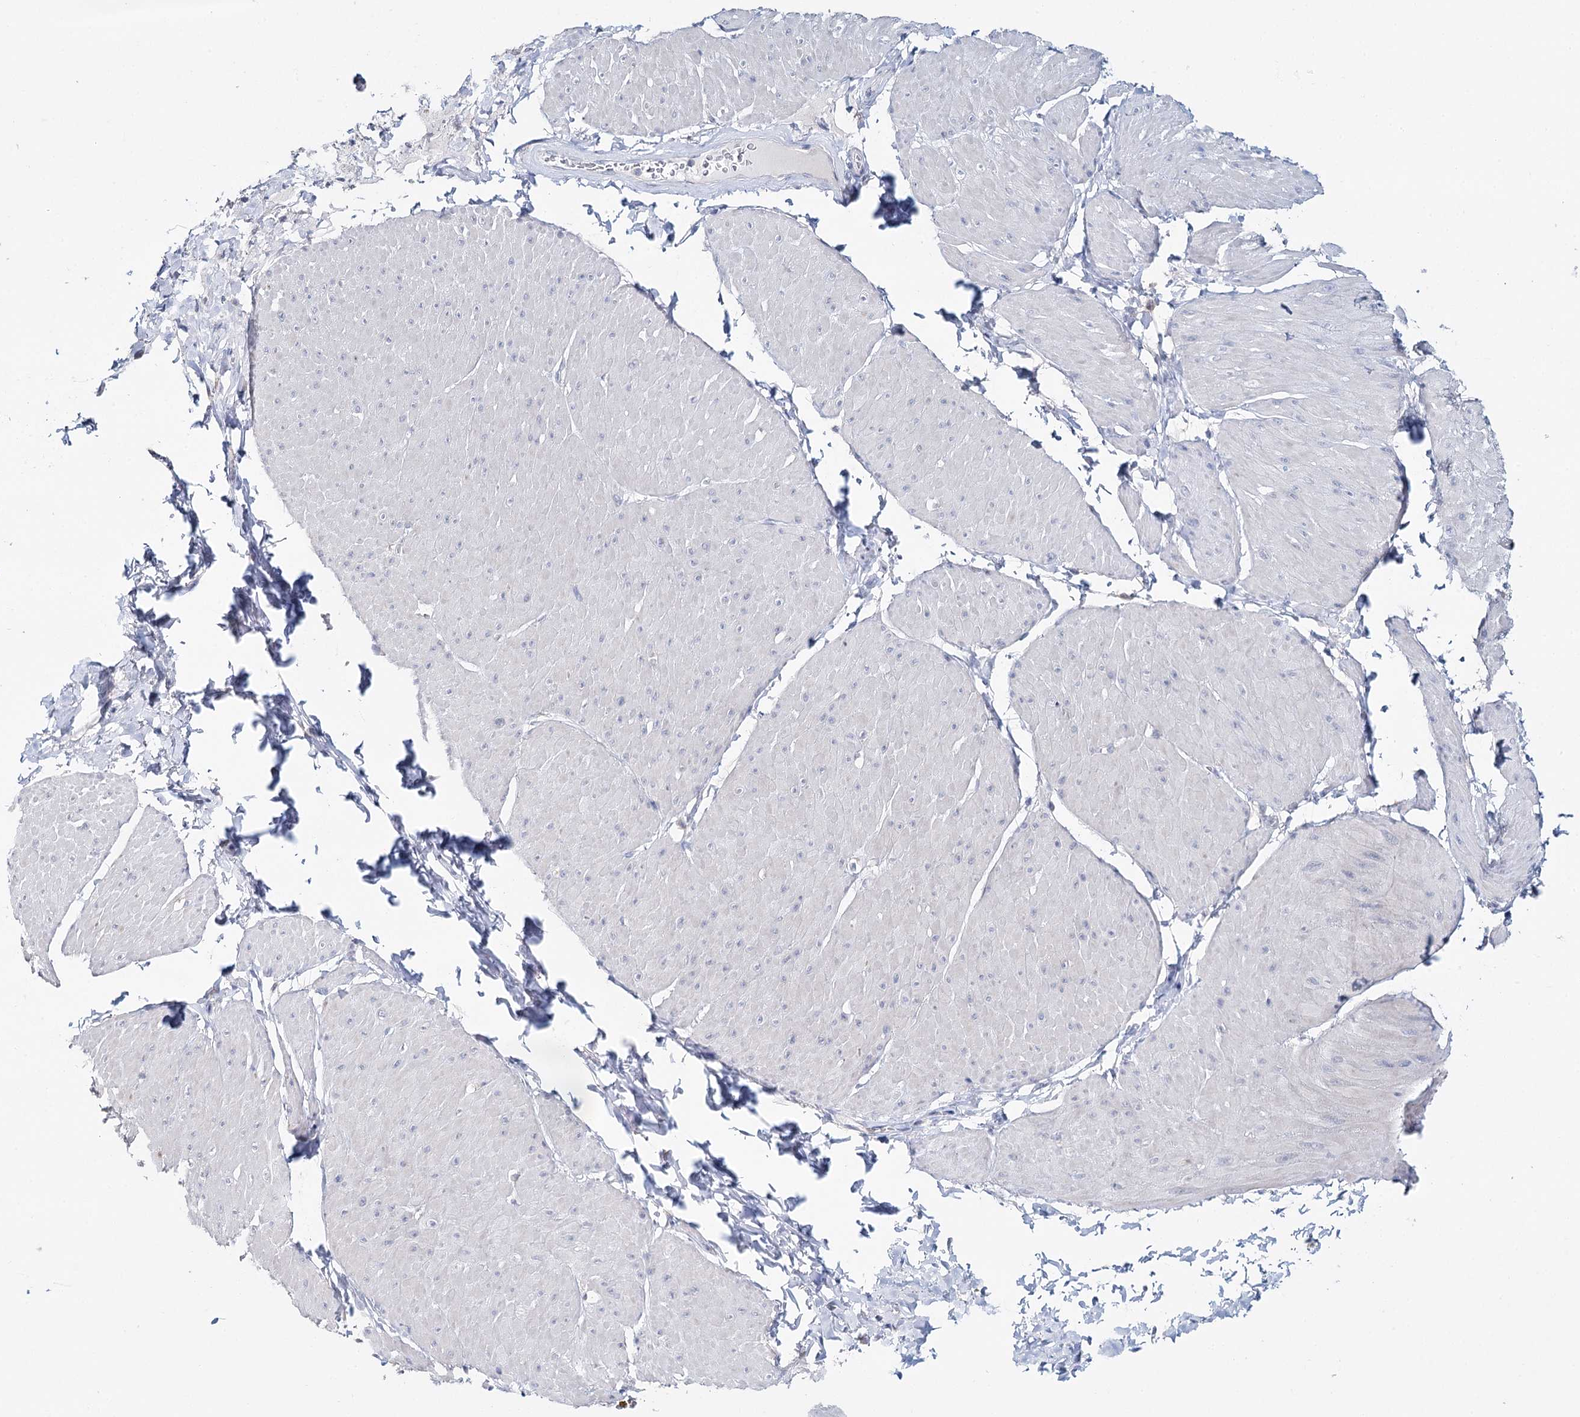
{"staining": {"intensity": "negative", "quantity": "none", "location": "none"}, "tissue": "smooth muscle", "cell_type": "Smooth muscle cells", "image_type": "normal", "snomed": [{"axis": "morphology", "description": "Urothelial carcinoma, High grade"}, {"axis": "topography", "description": "Urinary bladder"}], "caption": "A high-resolution micrograph shows immunohistochemistry staining of normal smooth muscle, which displays no significant positivity in smooth muscle cells.", "gene": "DAPK1", "patient": {"sex": "male", "age": 46}}